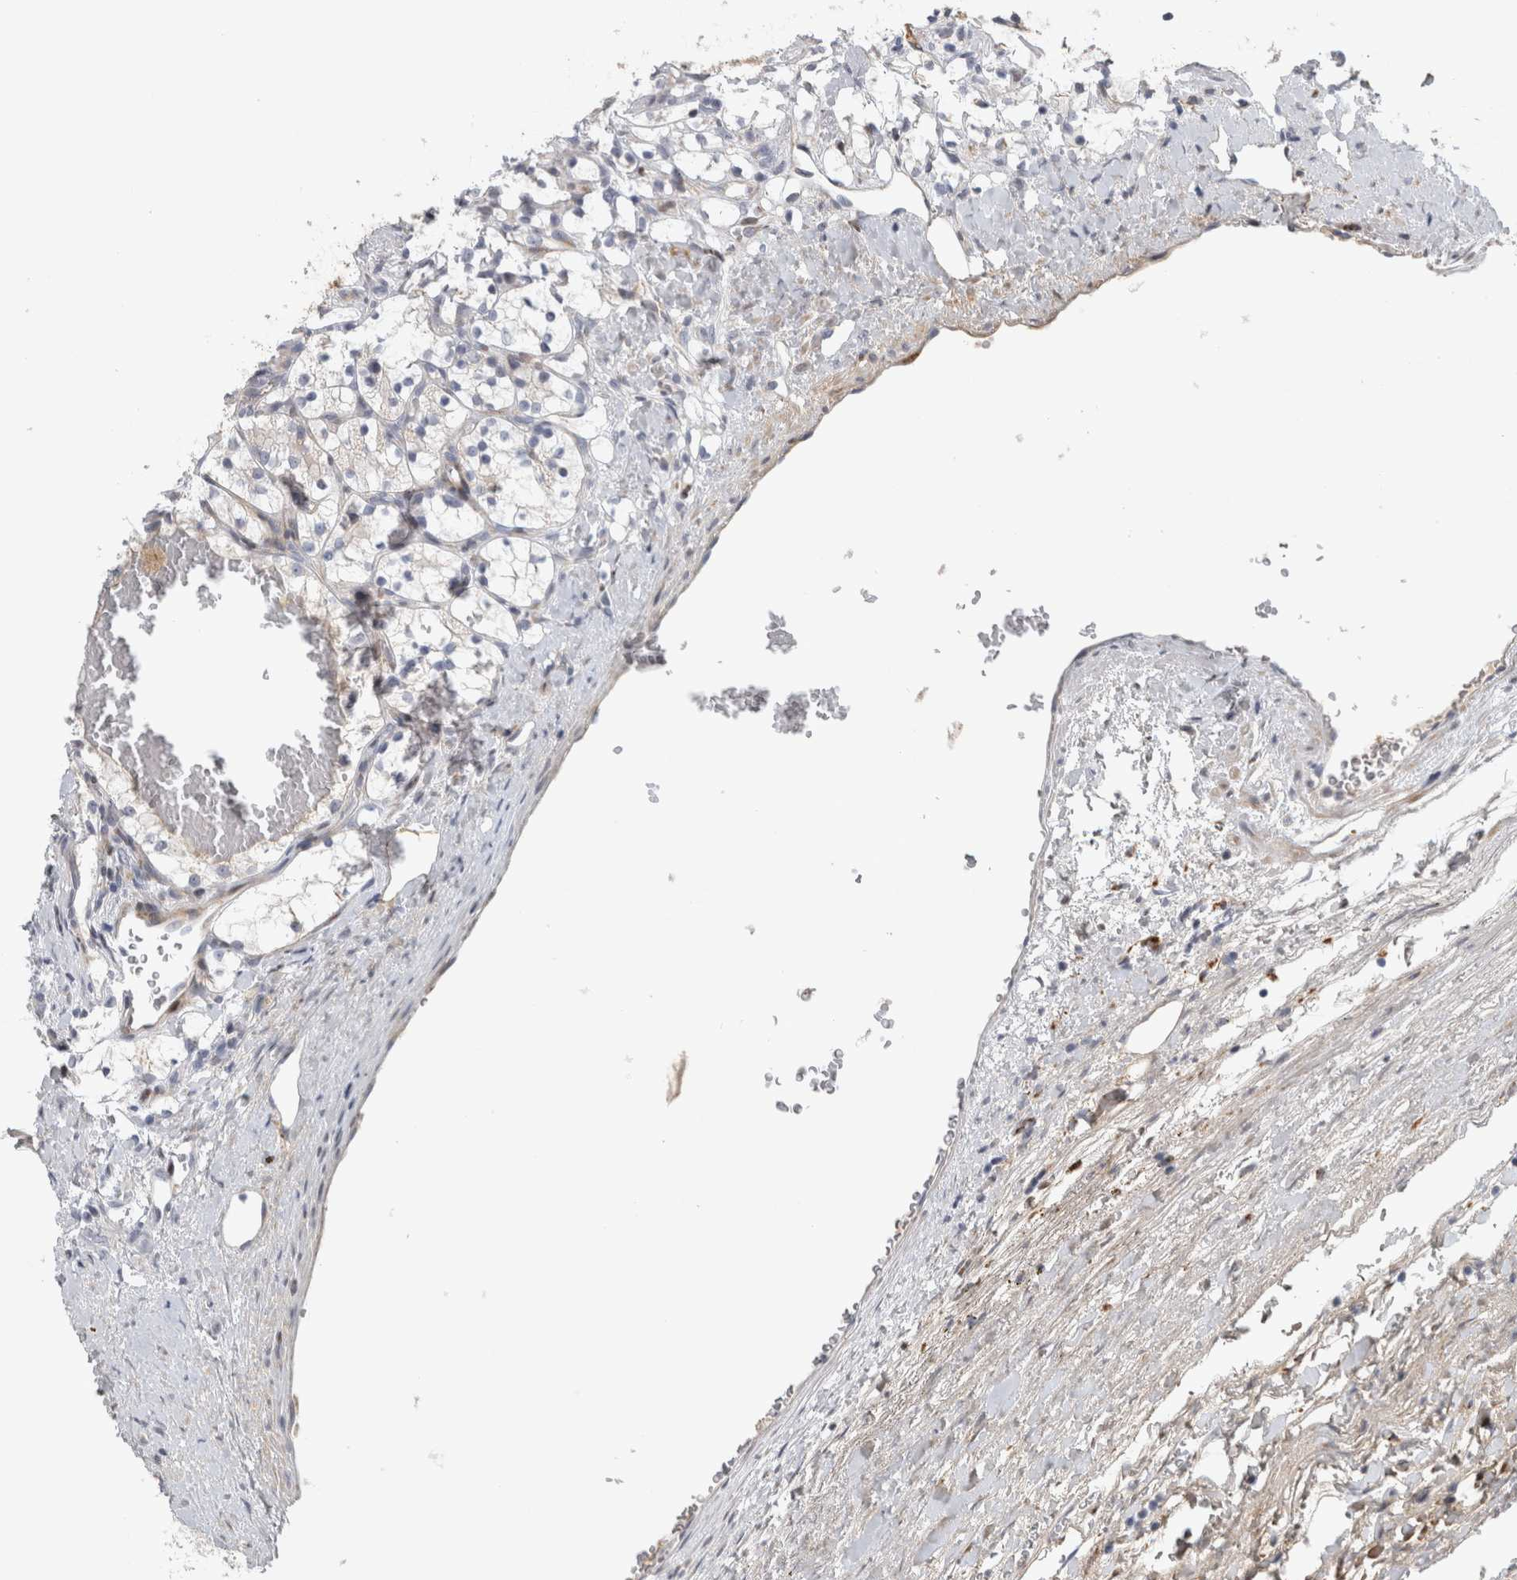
{"staining": {"intensity": "negative", "quantity": "none", "location": "none"}, "tissue": "renal cancer", "cell_type": "Tumor cells", "image_type": "cancer", "snomed": [{"axis": "morphology", "description": "Adenocarcinoma, NOS"}, {"axis": "topography", "description": "Kidney"}], "caption": "This image is of adenocarcinoma (renal) stained with immunohistochemistry (IHC) to label a protein in brown with the nuclei are counter-stained blue. There is no expression in tumor cells. (Stains: DAB IHC with hematoxylin counter stain, Microscopy: brightfield microscopy at high magnification).", "gene": "RBM48", "patient": {"sex": "female", "age": 69}}